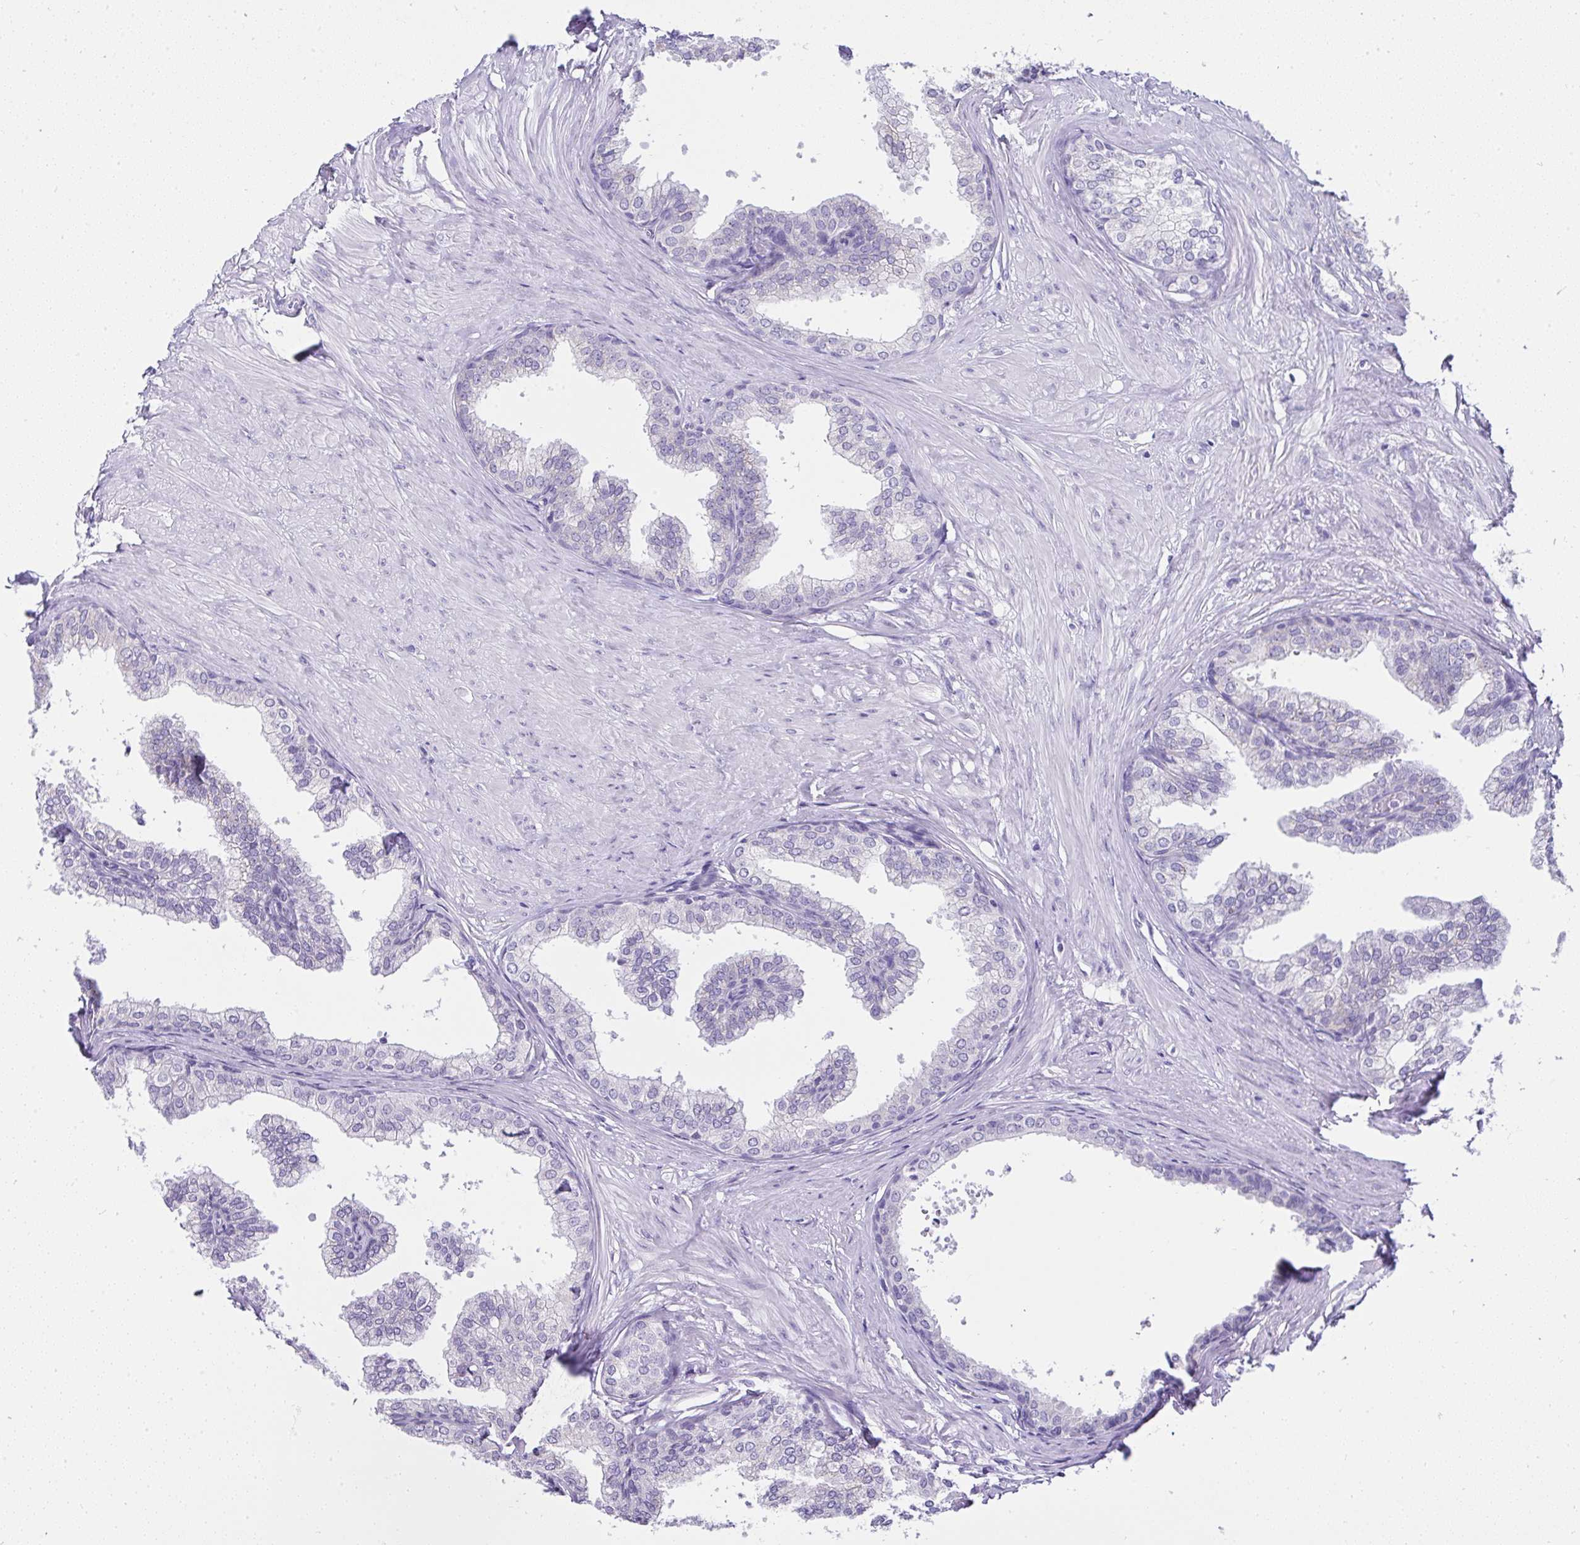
{"staining": {"intensity": "negative", "quantity": "none", "location": "none"}, "tissue": "prostate", "cell_type": "Glandular cells", "image_type": "normal", "snomed": [{"axis": "morphology", "description": "Normal tissue, NOS"}, {"axis": "topography", "description": "Prostate"}, {"axis": "topography", "description": "Peripheral nerve tissue"}], "caption": "Glandular cells show no significant protein staining in normal prostate. (DAB (3,3'-diaminobenzidine) immunohistochemistry visualized using brightfield microscopy, high magnification).", "gene": "RNF183", "patient": {"sex": "male", "age": 55}}